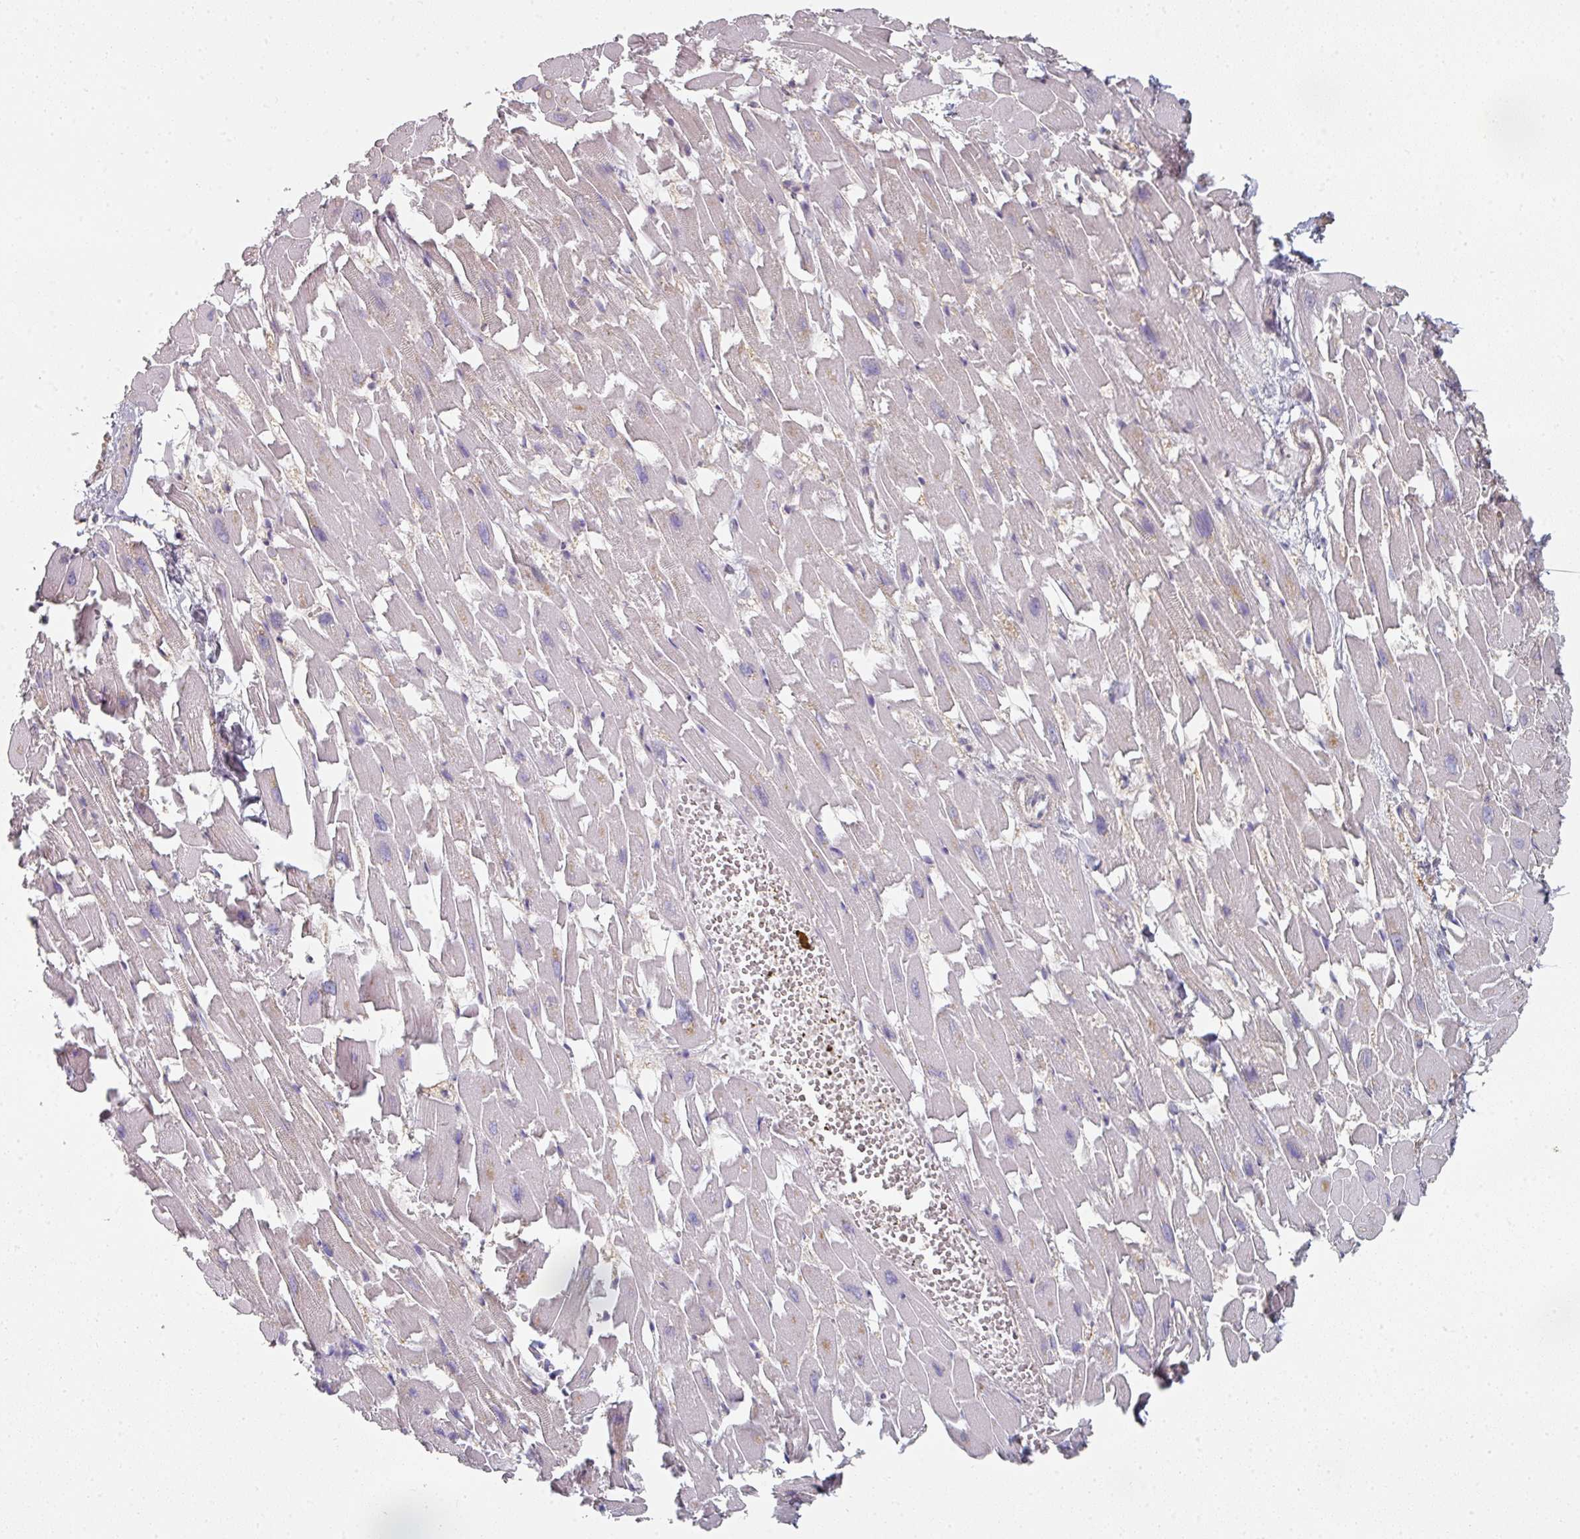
{"staining": {"intensity": "weak", "quantity": "25%-75%", "location": "nuclear"}, "tissue": "heart muscle", "cell_type": "Cardiomyocytes", "image_type": "normal", "snomed": [{"axis": "morphology", "description": "Normal tissue, NOS"}, {"axis": "topography", "description": "Heart"}], "caption": "Normal heart muscle demonstrates weak nuclear expression in approximately 25%-75% of cardiomyocytes, visualized by immunohistochemistry. Nuclei are stained in blue.", "gene": "PSME3IP1", "patient": {"sex": "female", "age": 64}}